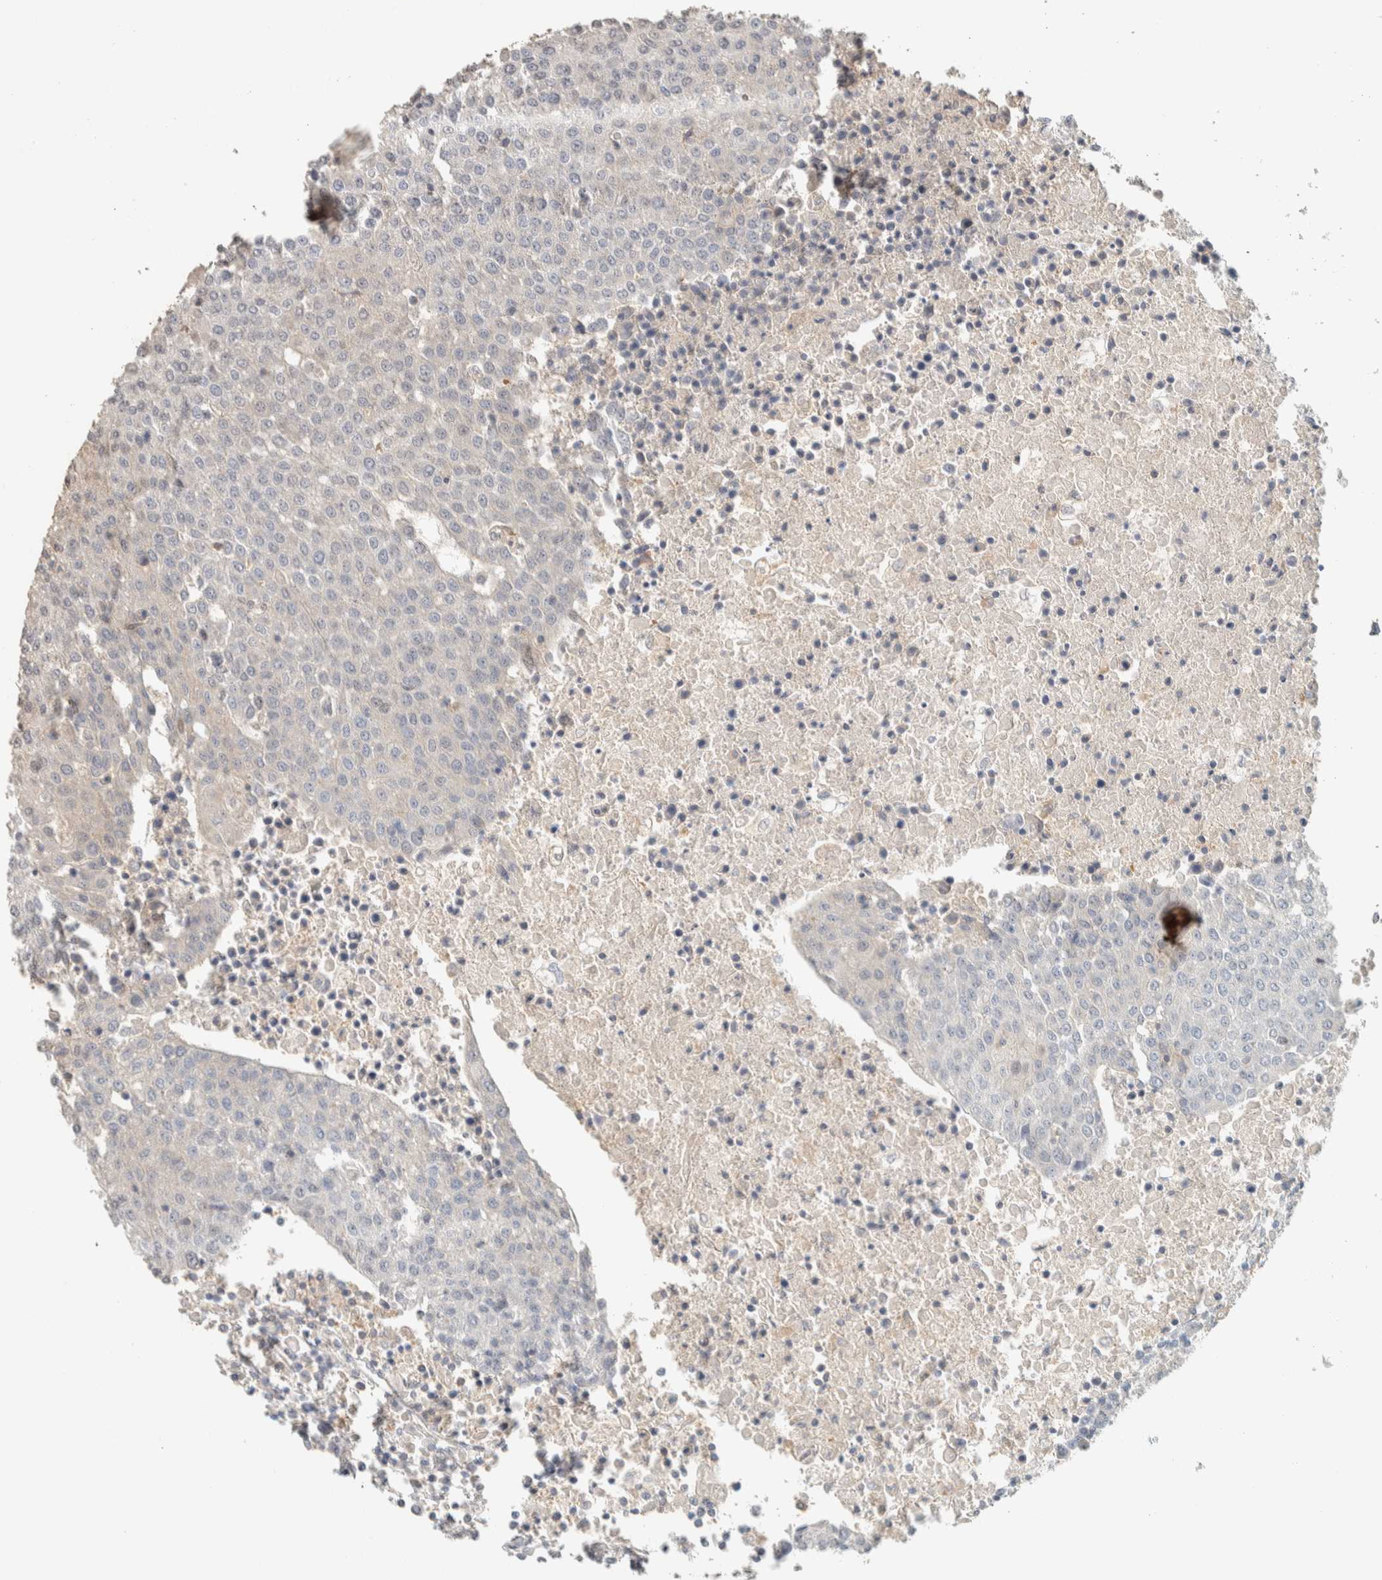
{"staining": {"intensity": "negative", "quantity": "none", "location": "none"}, "tissue": "urothelial cancer", "cell_type": "Tumor cells", "image_type": "cancer", "snomed": [{"axis": "morphology", "description": "Urothelial carcinoma, High grade"}, {"axis": "topography", "description": "Urinary bladder"}], "caption": "A photomicrograph of high-grade urothelial carcinoma stained for a protein reveals no brown staining in tumor cells.", "gene": "PDE7B", "patient": {"sex": "female", "age": 85}}